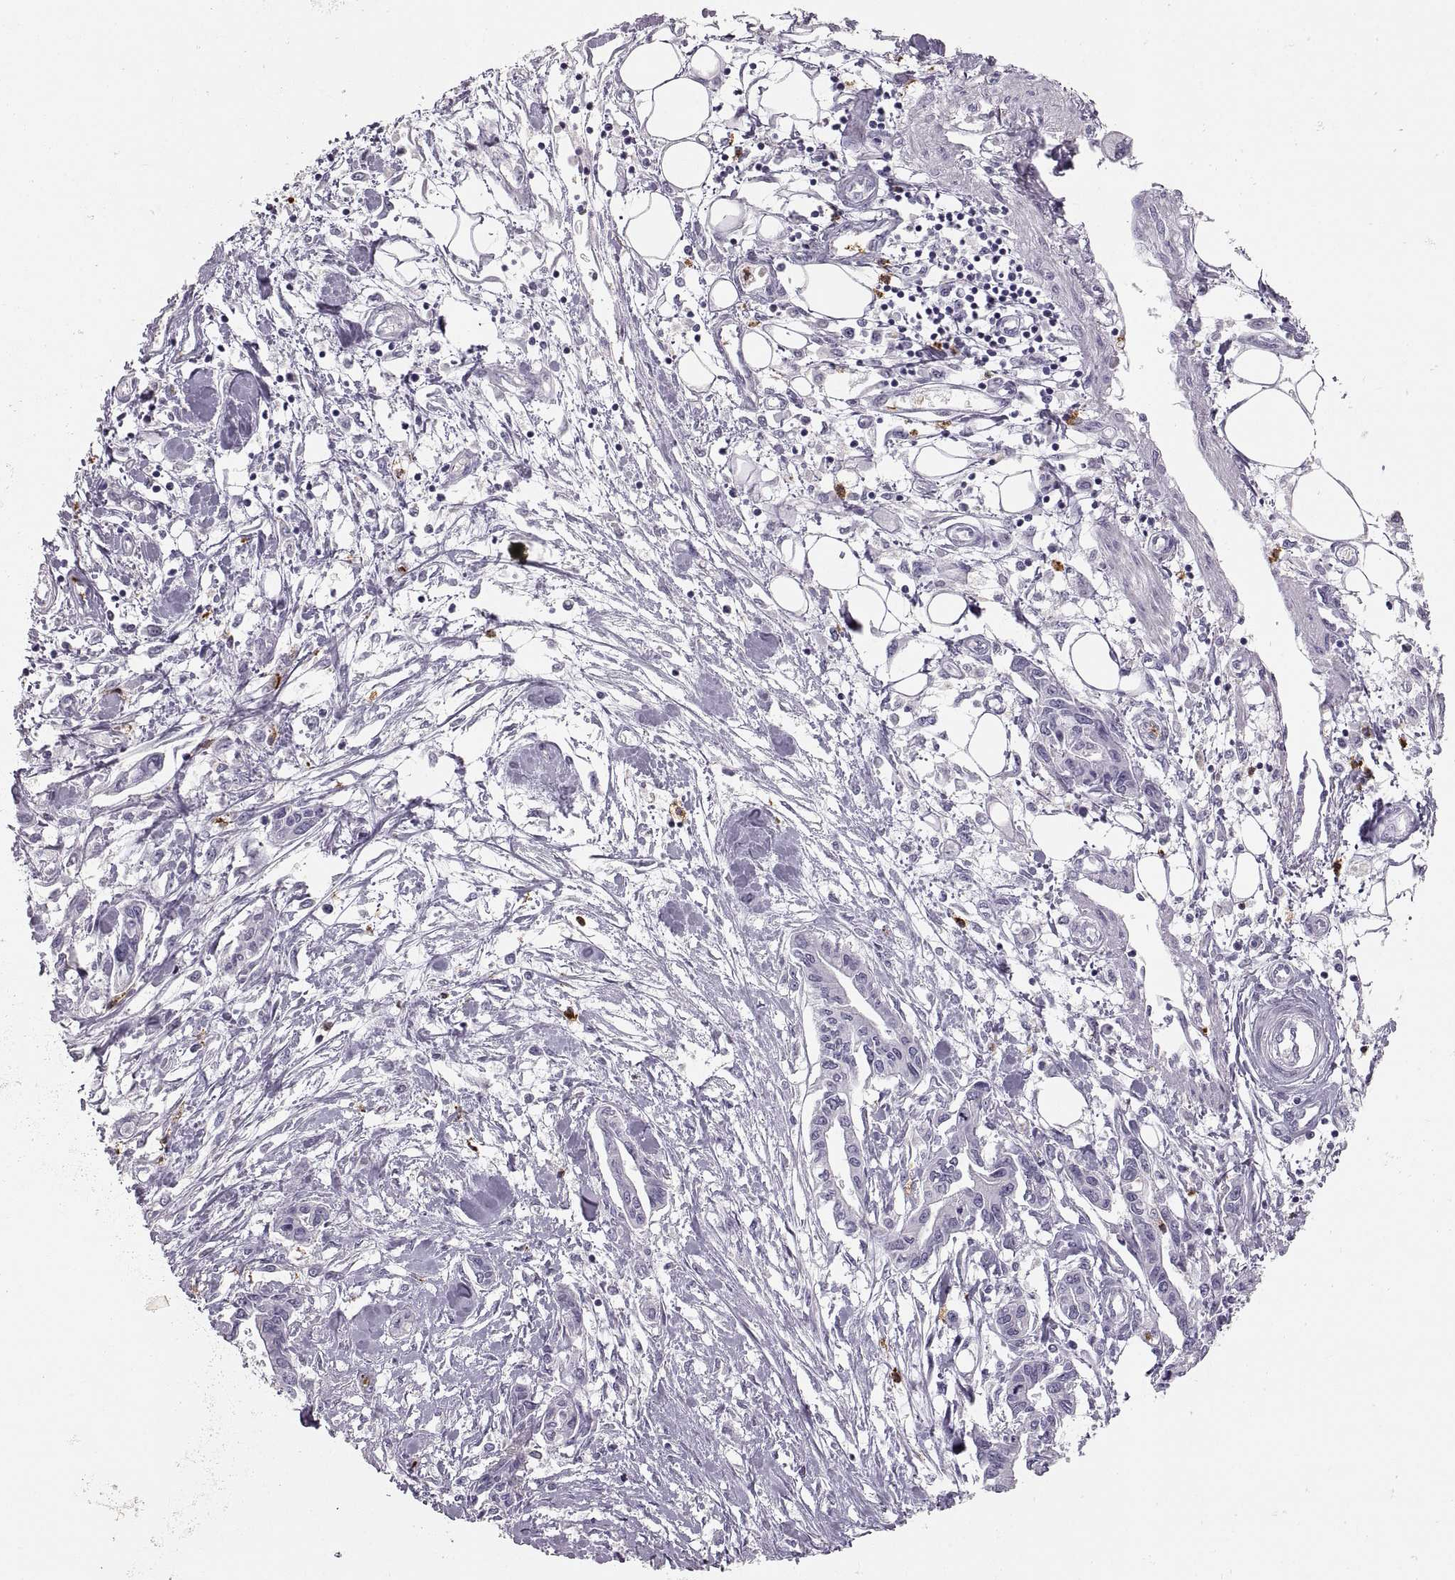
{"staining": {"intensity": "negative", "quantity": "none", "location": "none"}, "tissue": "pancreatic cancer", "cell_type": "Tumor cells", "image_type": "cancer", "snomed": [{"axis": "morphology", "description": "Adenocarcinoma, NOS"}, {"axis": "topography", "description": "Pancreas"}], "caption": "A photomicrograph of human adenocarcinoma (pancreatic) is negative for staining in tumor cells.", "gene": "MILR1", "patient": {"sex": "male", "age": 60}}